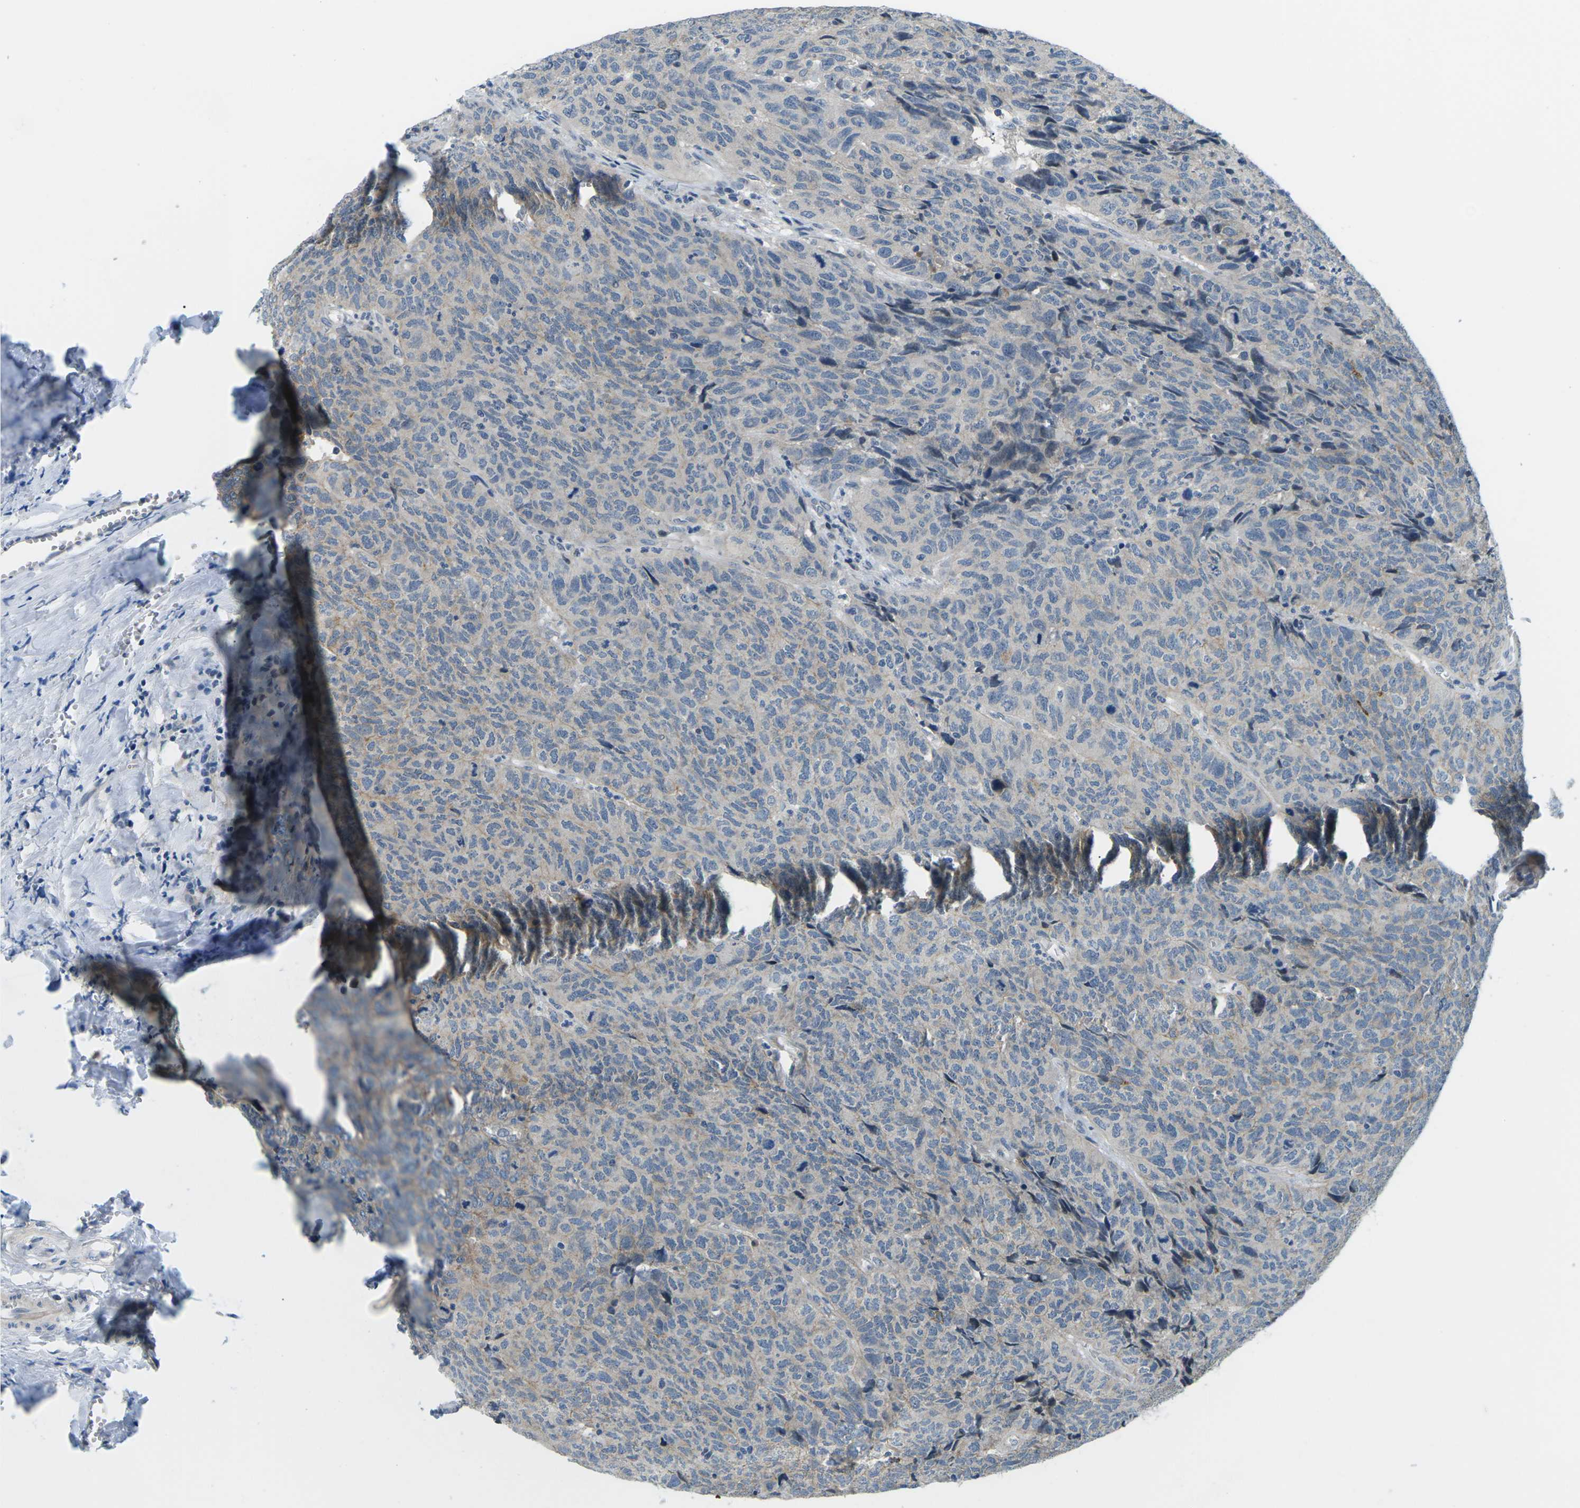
{"staining": {"intensity": "negative", "quantity": "none", "location": "none"}, "tissue": "head and neck cancer", "cell_type": "Tumor cells", "image_type": "cancer", "snomed": [{"axis": "morphology", "description": "Squamous cell carcinoma, NOS"}, {"axis": "topography", "description": "Head-Neck"}], "caption": "This micrograph is of head and neck squamous cell carcinoma stained with IHC to label a protein in brown with the nuclei are counter-stained blue. There is no positivity in tumor cells.", "gene": "CTNND1", "patient": {"sex": "male", "age": 66}}